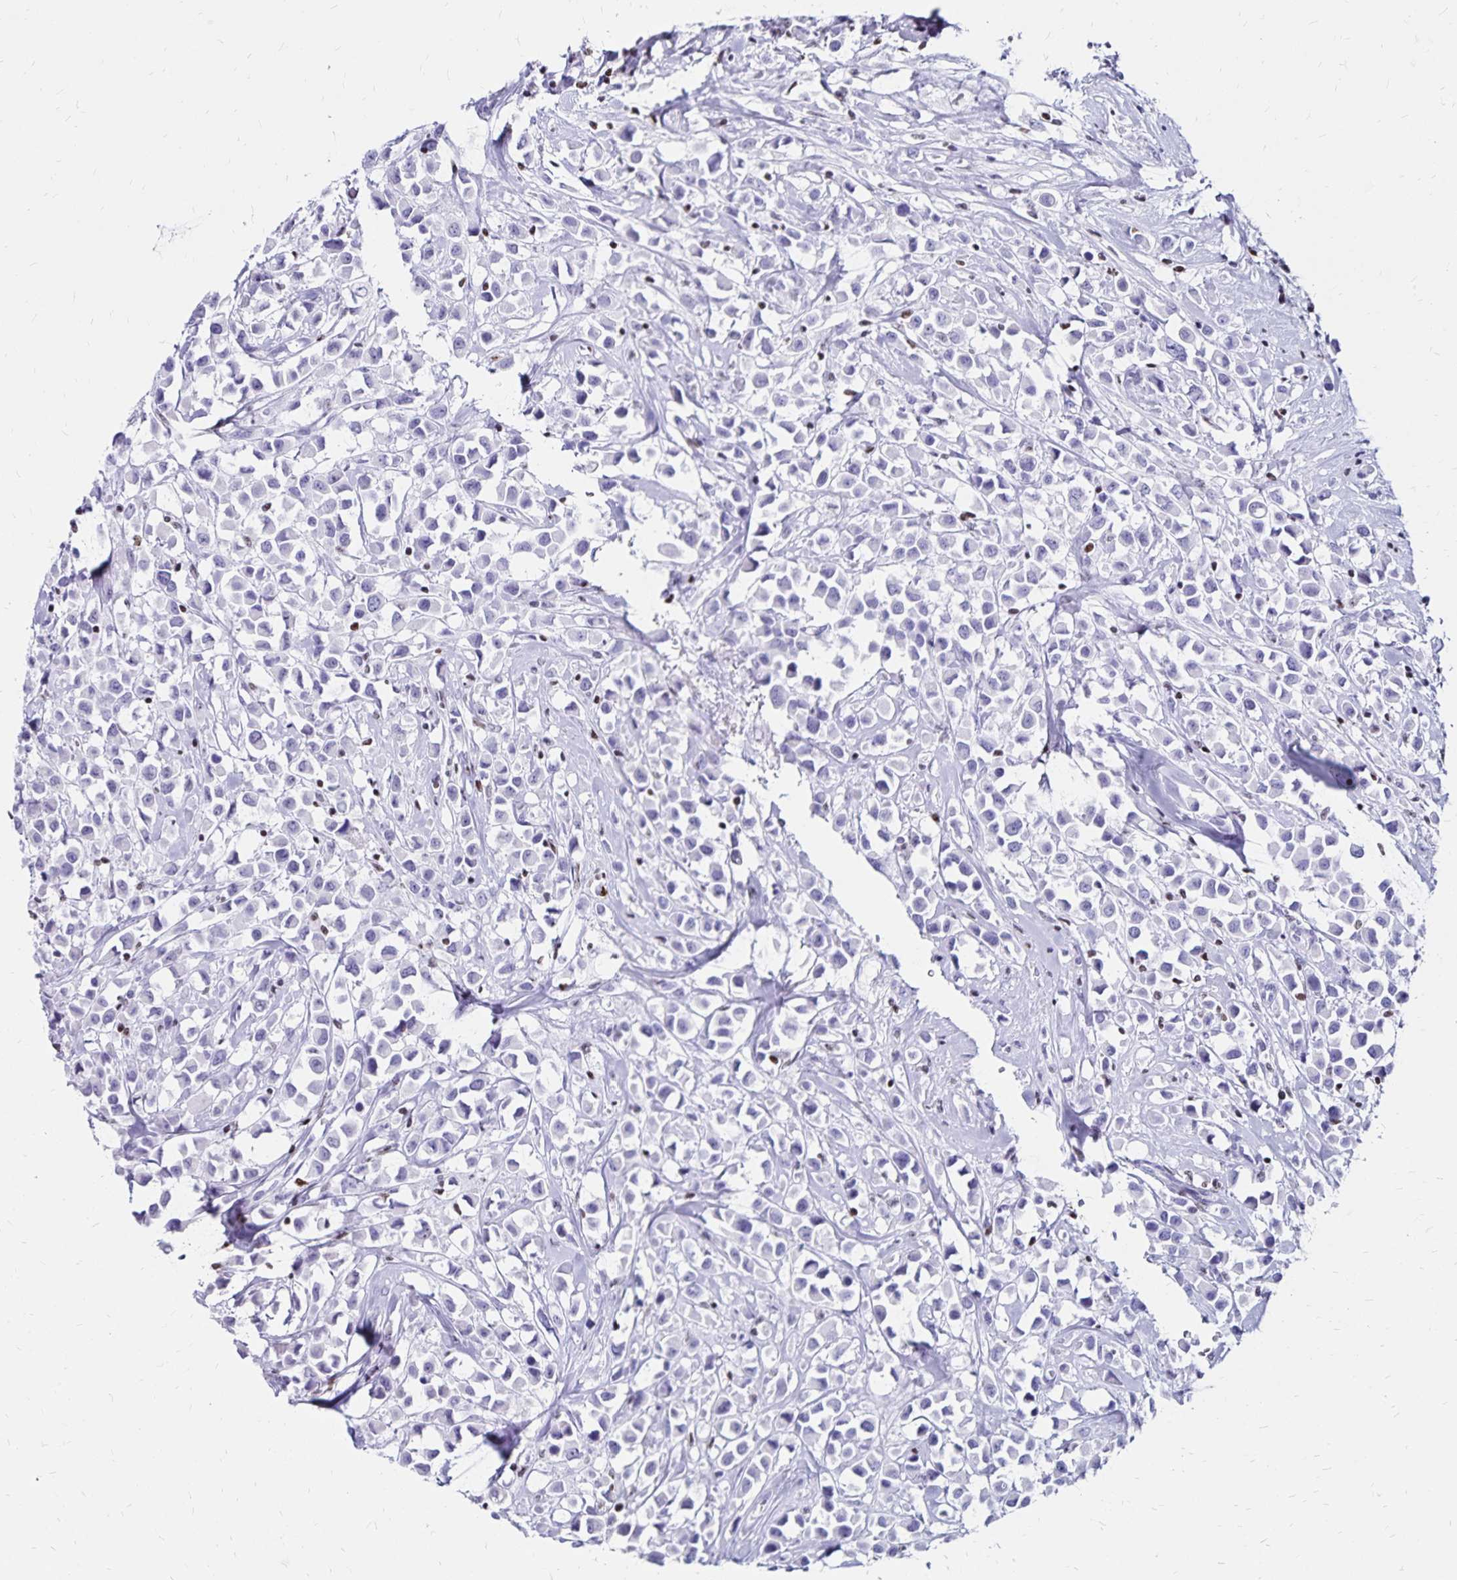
{"staining": {"intensity": "negative", "quantity": "none", "location": "none"}, "tissue": "breast cancer", "cell_type": "Tumor cells", "image_type": "cancer", "snomed": [{"axis": "morphology", "description": "Duct carcinoma"}, {"axis": "topography", "description": "Breast"}], "caption": "Immunohistochemistry of human invasive ductal carcinoma (breast) shows no staining in tumor cells. (DAB (3,3'-diaminobenzidine) IHC, high magnification).", "gene": "IKZF1", "patient": {"sex": "female", "age": 61}}